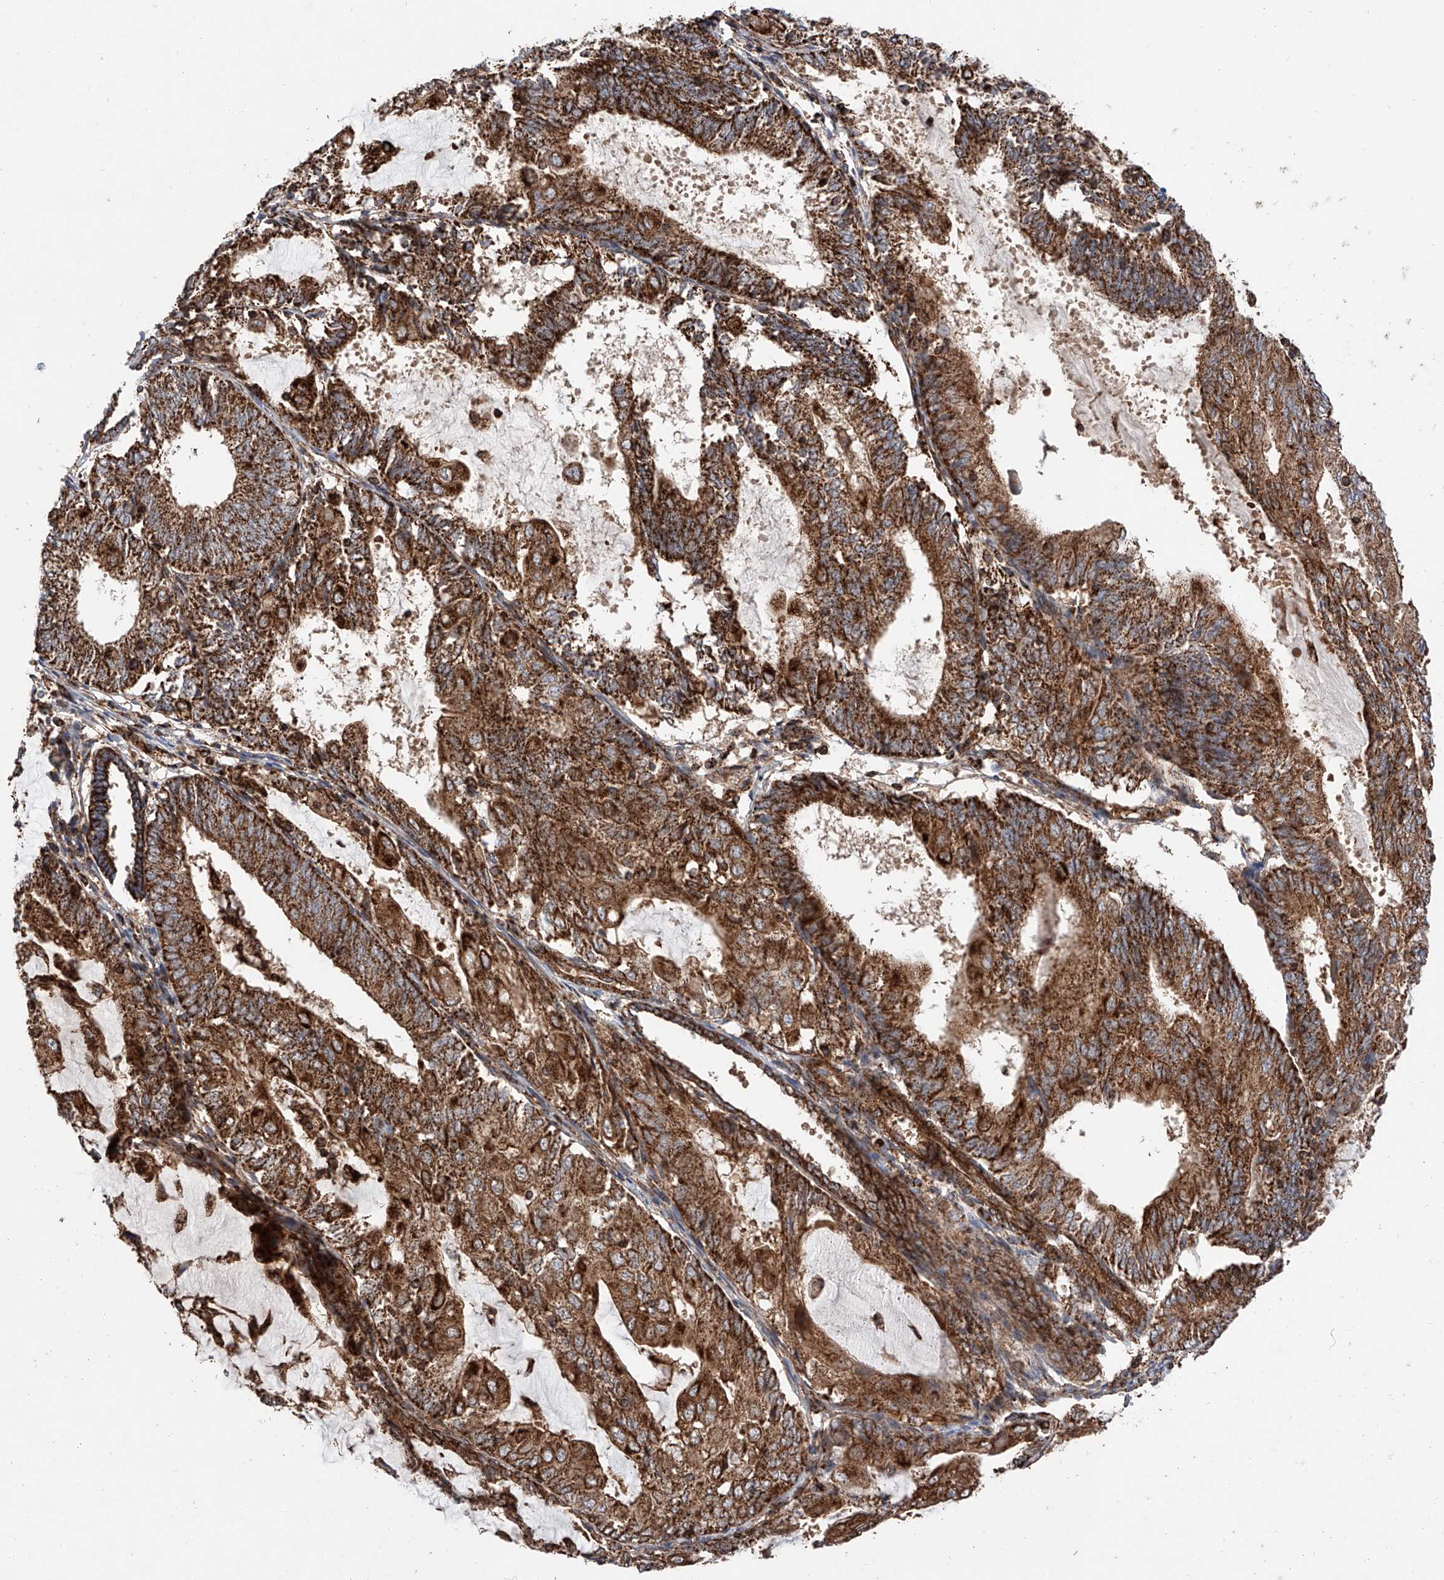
{"staining": {"intensity": "strong", "quantity": ">75%", "location": "cytoplasmic/membranous"}, "tissue": "endometrial cancer", "cell_type": "Tumor cells", "image_type": "cancer", "snomed": [{"axis": "morphology", "description": "Adenocarcinoma, NOS"}, {"axis": "topography", "description": "Endometrium"}], "caption": "Endometrial cancer stained for a protein (brown) reveals strong cytoplasmic/membranous positive positivity in about >75% of tumor cells.", "gene": "PISD", "patient": {"sex": "female", "age": 81}}